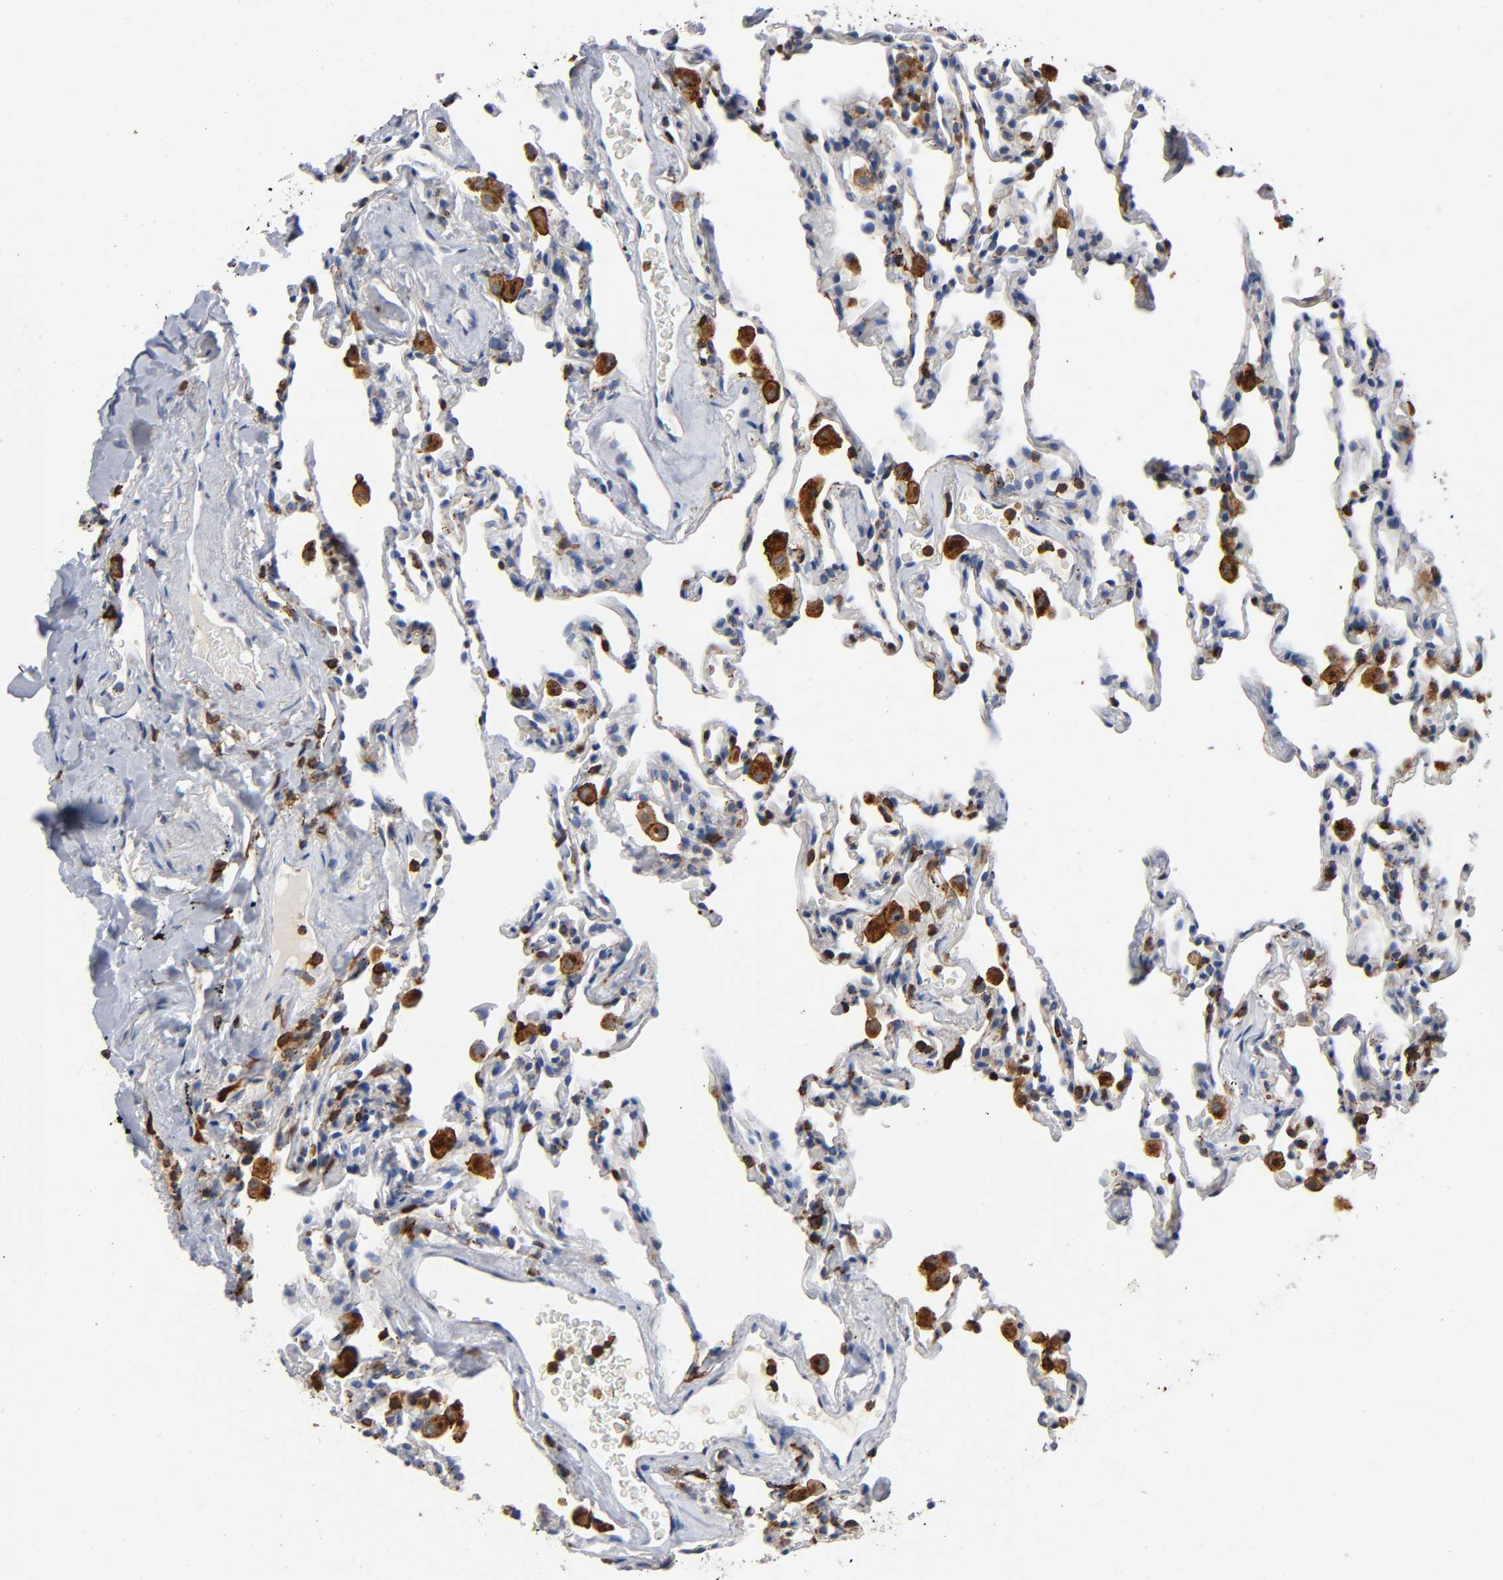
{"staining": {"intensity": "moderate", "quantity": ">75%", "location": "cytoplasmic/membranous"}, "tissue": "lung", "cell_type": "Alveolar cells", "image_type": "normal", "snomed": [{"axis": "morphology", "description": "Normal tissue, NOS"}, {"axis": "morphology", "description": "Soft tissue tumor metastatic"}, {"axis": "topography", "description": "Lung"}], "caption": "Human lung stained for a protein (brown) exhibits moderate cytoplasmic/membranous positive expression in approximately >75% of alveolar cells.", "gene": "CAPN10", "patient": {"sex": "male", "age": 59}}